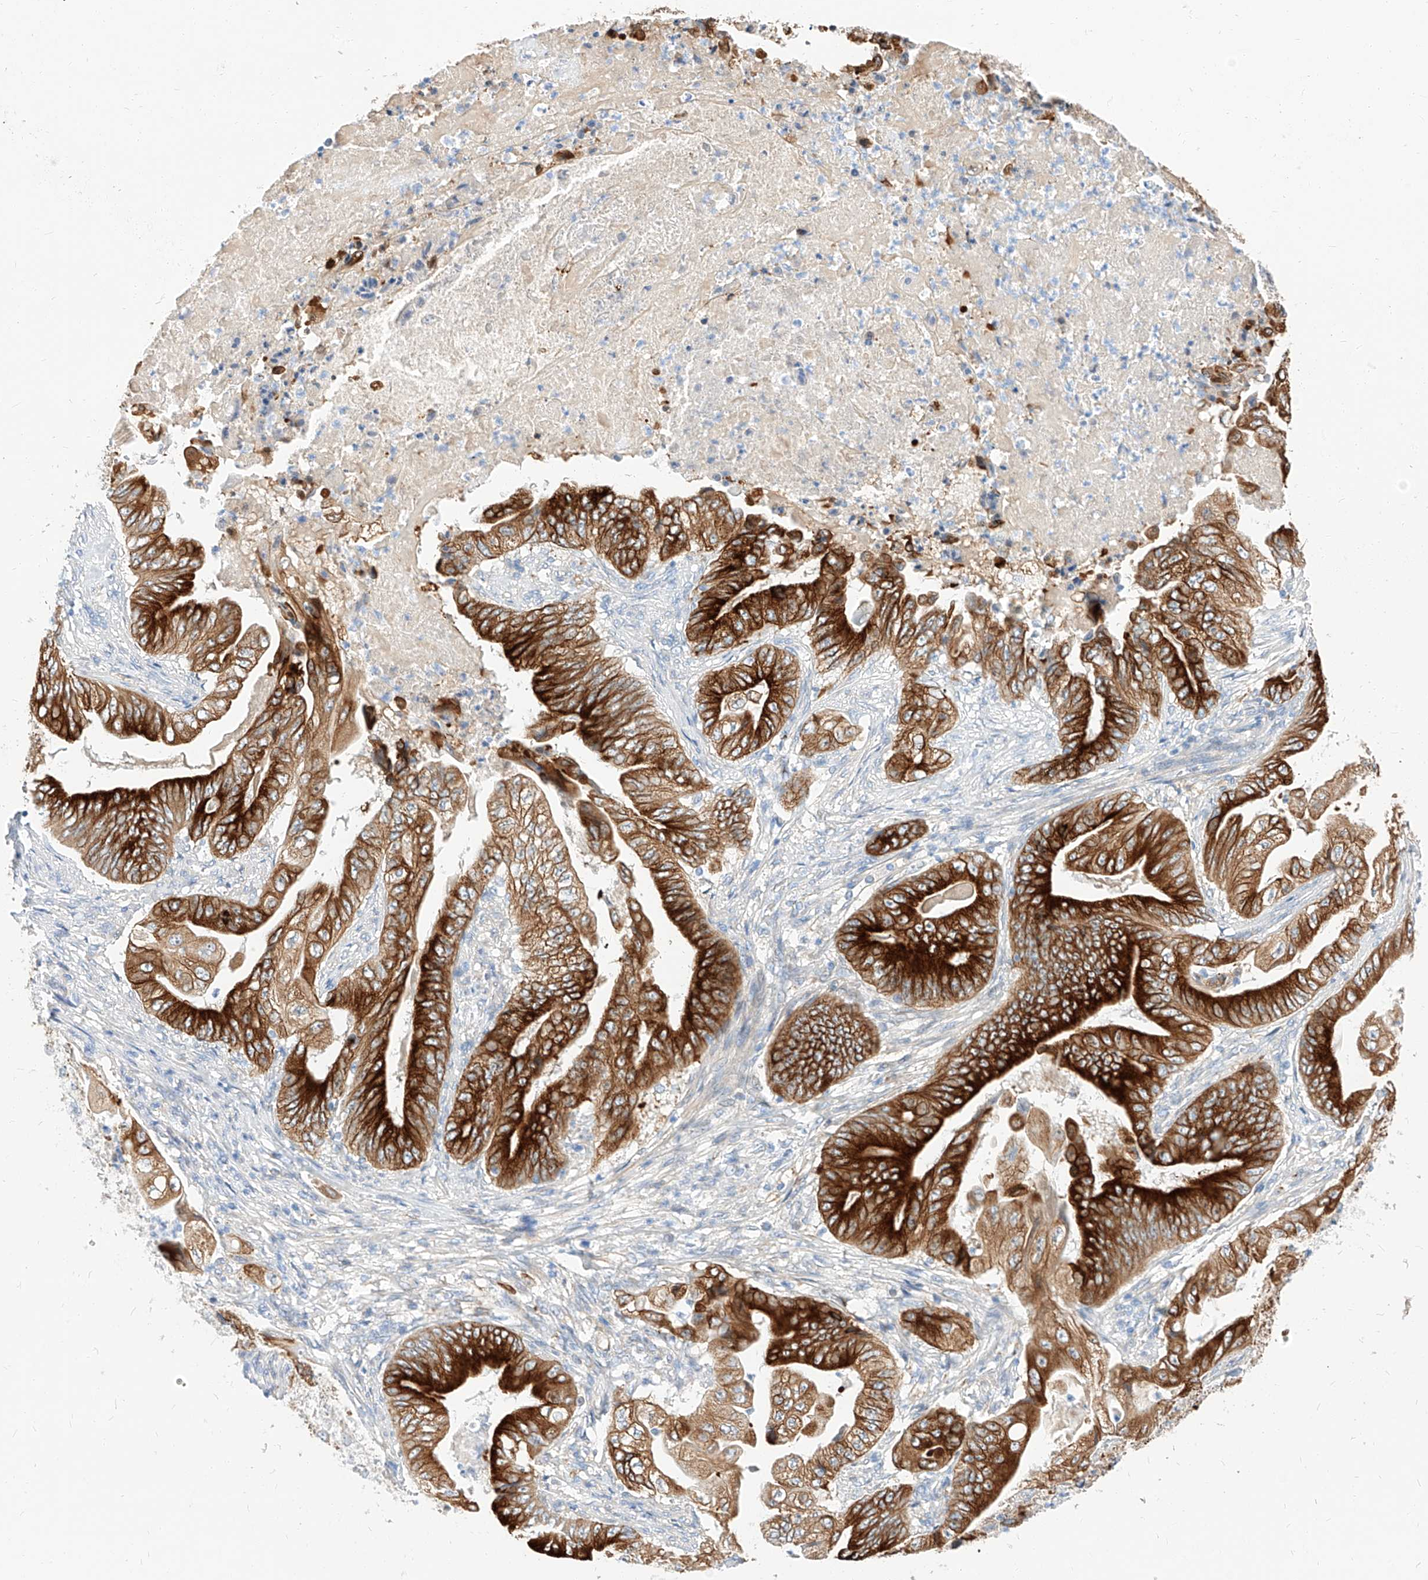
{"staining": {"intensity": "strong", "quantity": ">75%", "location": "cytoplasmic/membranous"}, "tissue": "stomach cancer", "cell_type": "Tumor cells", "image_type": "cancer", "snomed": [{"axis": "morphology", "description": "Adenocarcinoma, NOS"}, {"axis": "topography", "description": "Stomach"}], "caption": "Immunohistochemistry (IHC) image of neoplastic tissue: stomach cancer (adenocarcinoma) stained using immunohistochemistry shows high levels of strong protein expression localized specifically in the cytoplasmic/membranous of tumor cells, appearing as a cytoplasmic/membranous brown color.", "gene": "MAP7", "patient": {"sex": "female", "age": 73}}